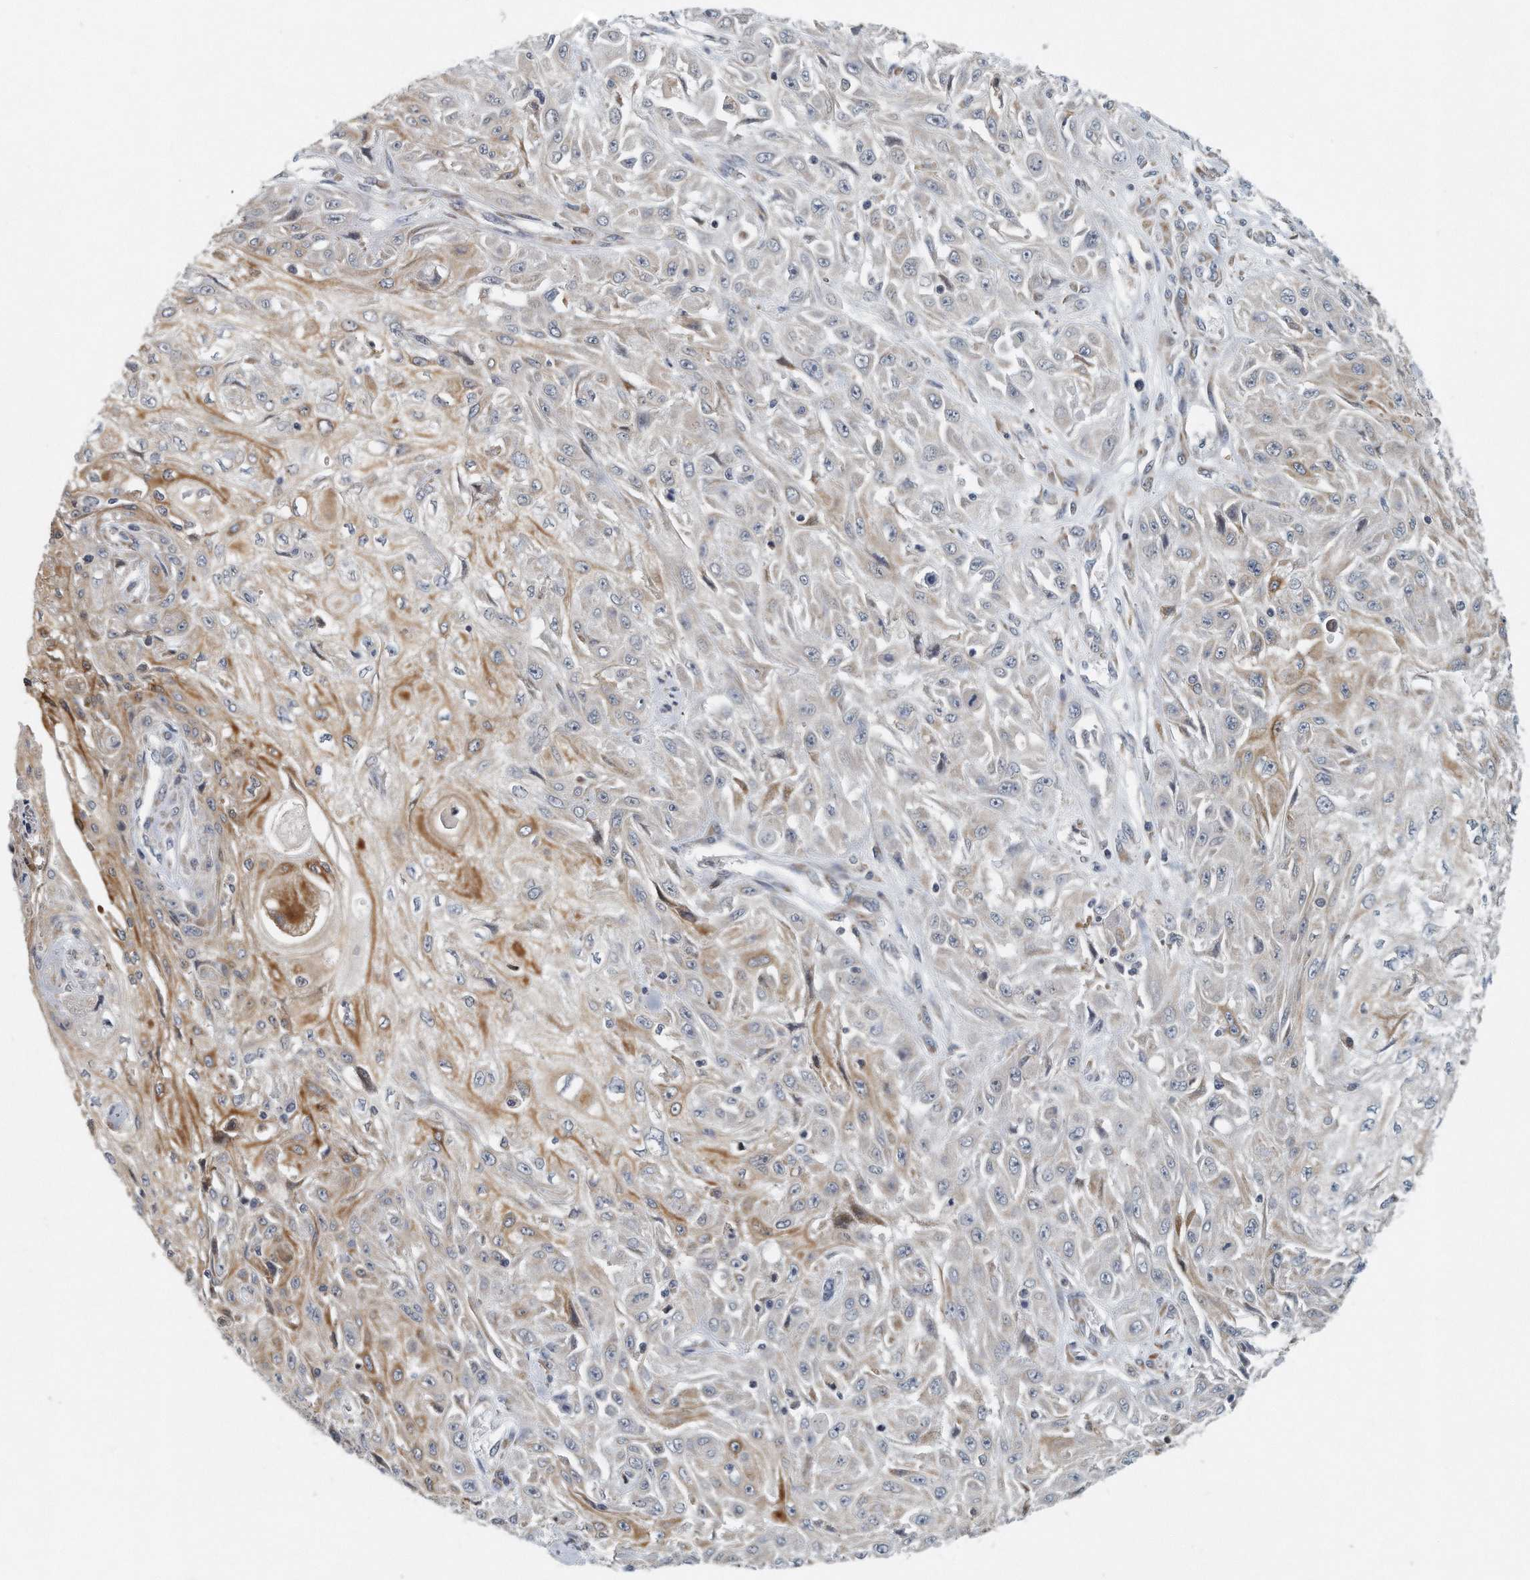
{"staining": {"intensity": "moderate", "quantity": "<25%", "location": "cytoplasmic/membranous"}, "tissue": "skin cancer", "cell_type": "Tumor cells", "image_type": "cancer", "snomed": [{"axis": "morphology", "description": "Squamous cell carcinoma, NOS"}, {"axis": "morphology", "description": "Squamous cell carcinoma, metastatic, NOS"}, {"axis": "topography", "description": "Skin"}, {"axis": "topography", "description": "Lymph node"}], "caption": "Skin cancer (squamous cell carcinoma) stained for a protein (brown) exhibits moderate cytoplasmic/membranous positive expression in about <25% of tumor cells.", "gene": "VLDLR", "patient": {"sex": "male", "age": 75}}